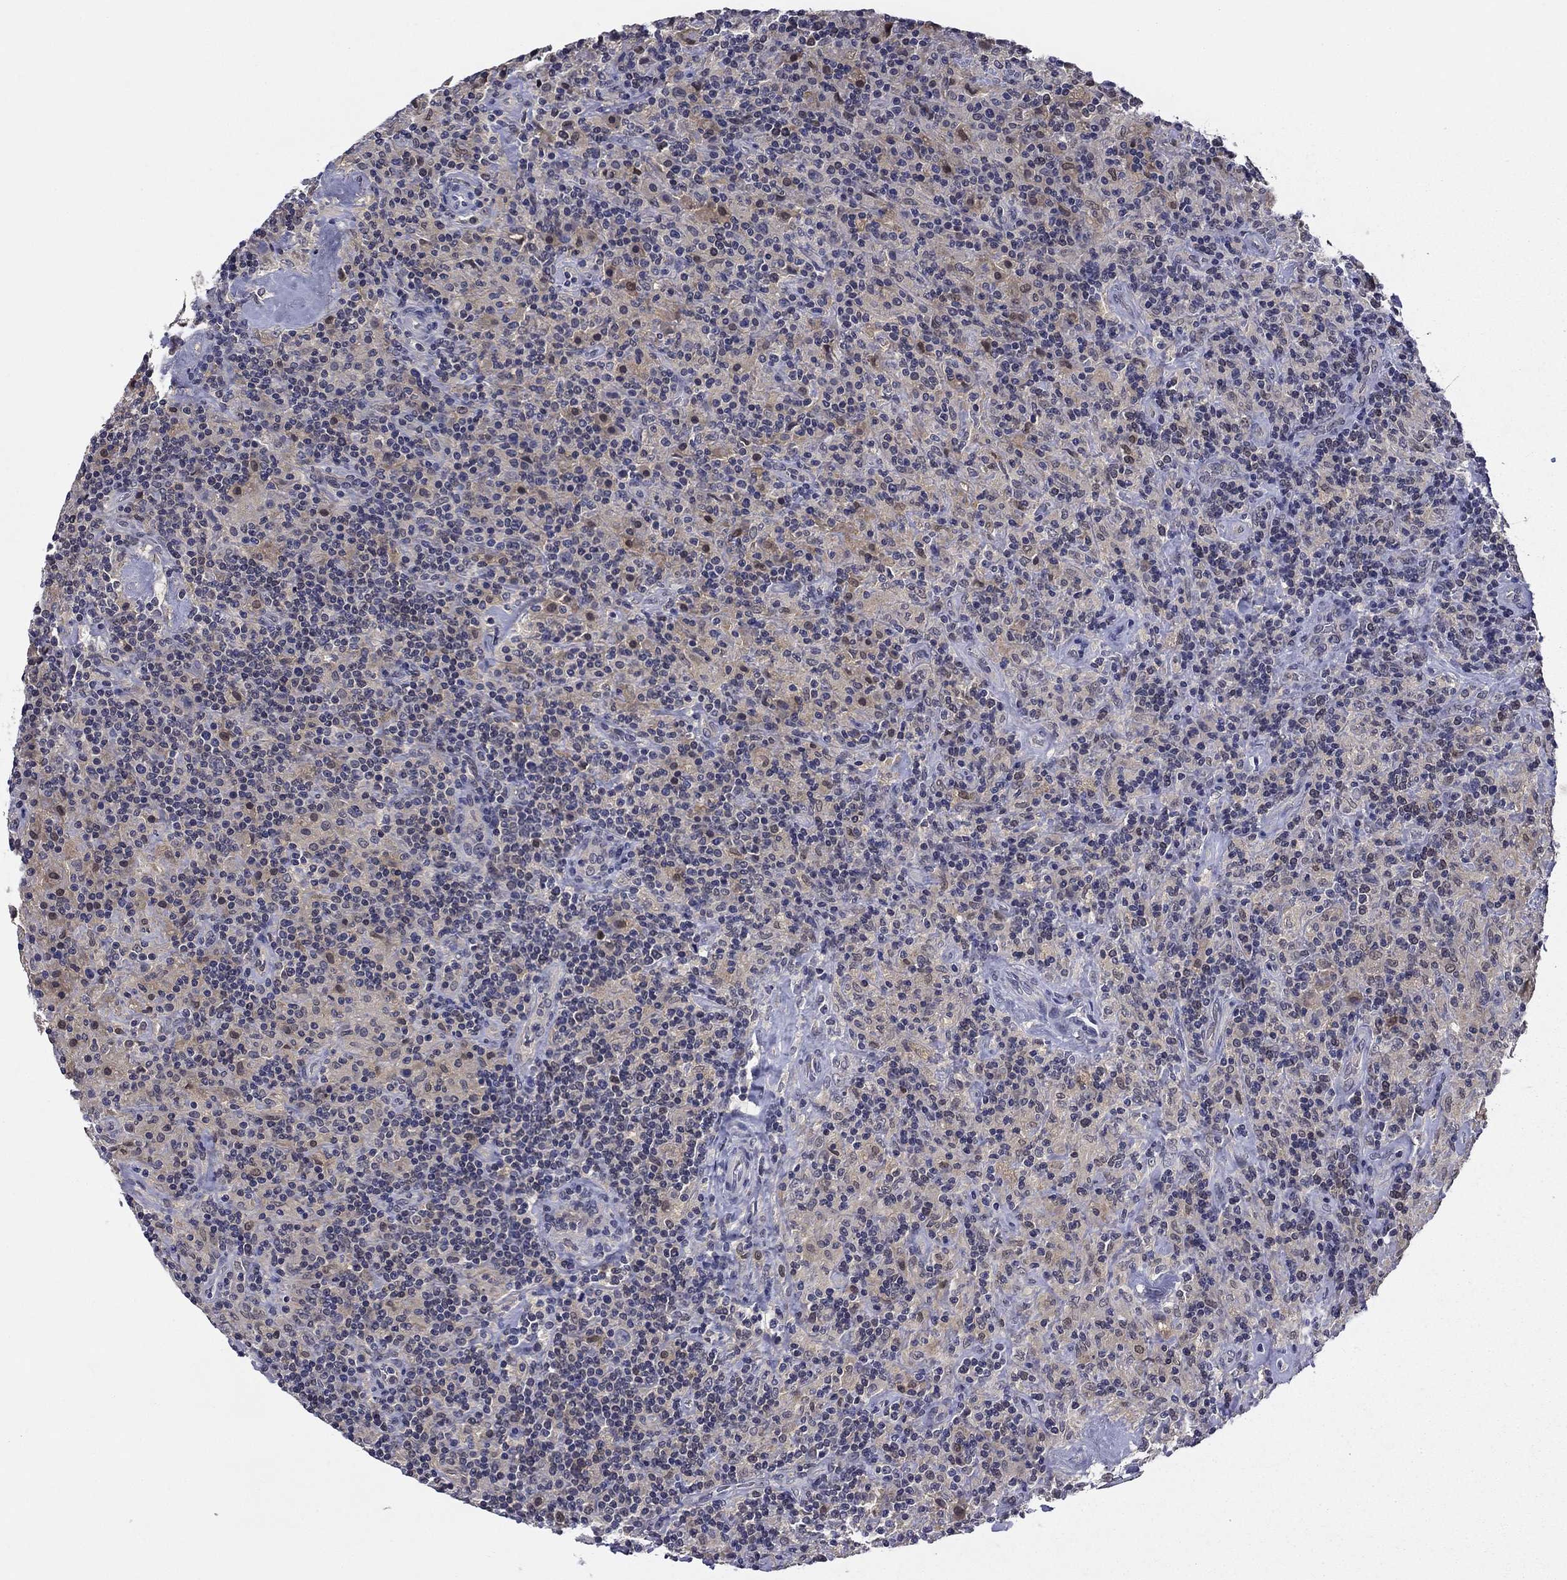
{"staining": {"intensity": "negative", "quantity": "none", "location": "none"}, "tissue": "lymphoma", "cell_type": "Tumor cells", "image_type": "cancer", "snomed": [{"axis": "morphology", "description": "Hodgkin's disease, NOS"}, {"axis": "topography", "description": "Lymph node"}], "caption": "Hodgkin's disease stained for a protein using IHC exhibits no positivity tumor cells.", "gene": "DDTL", "patient": {"sex": "male", "age": 70}}